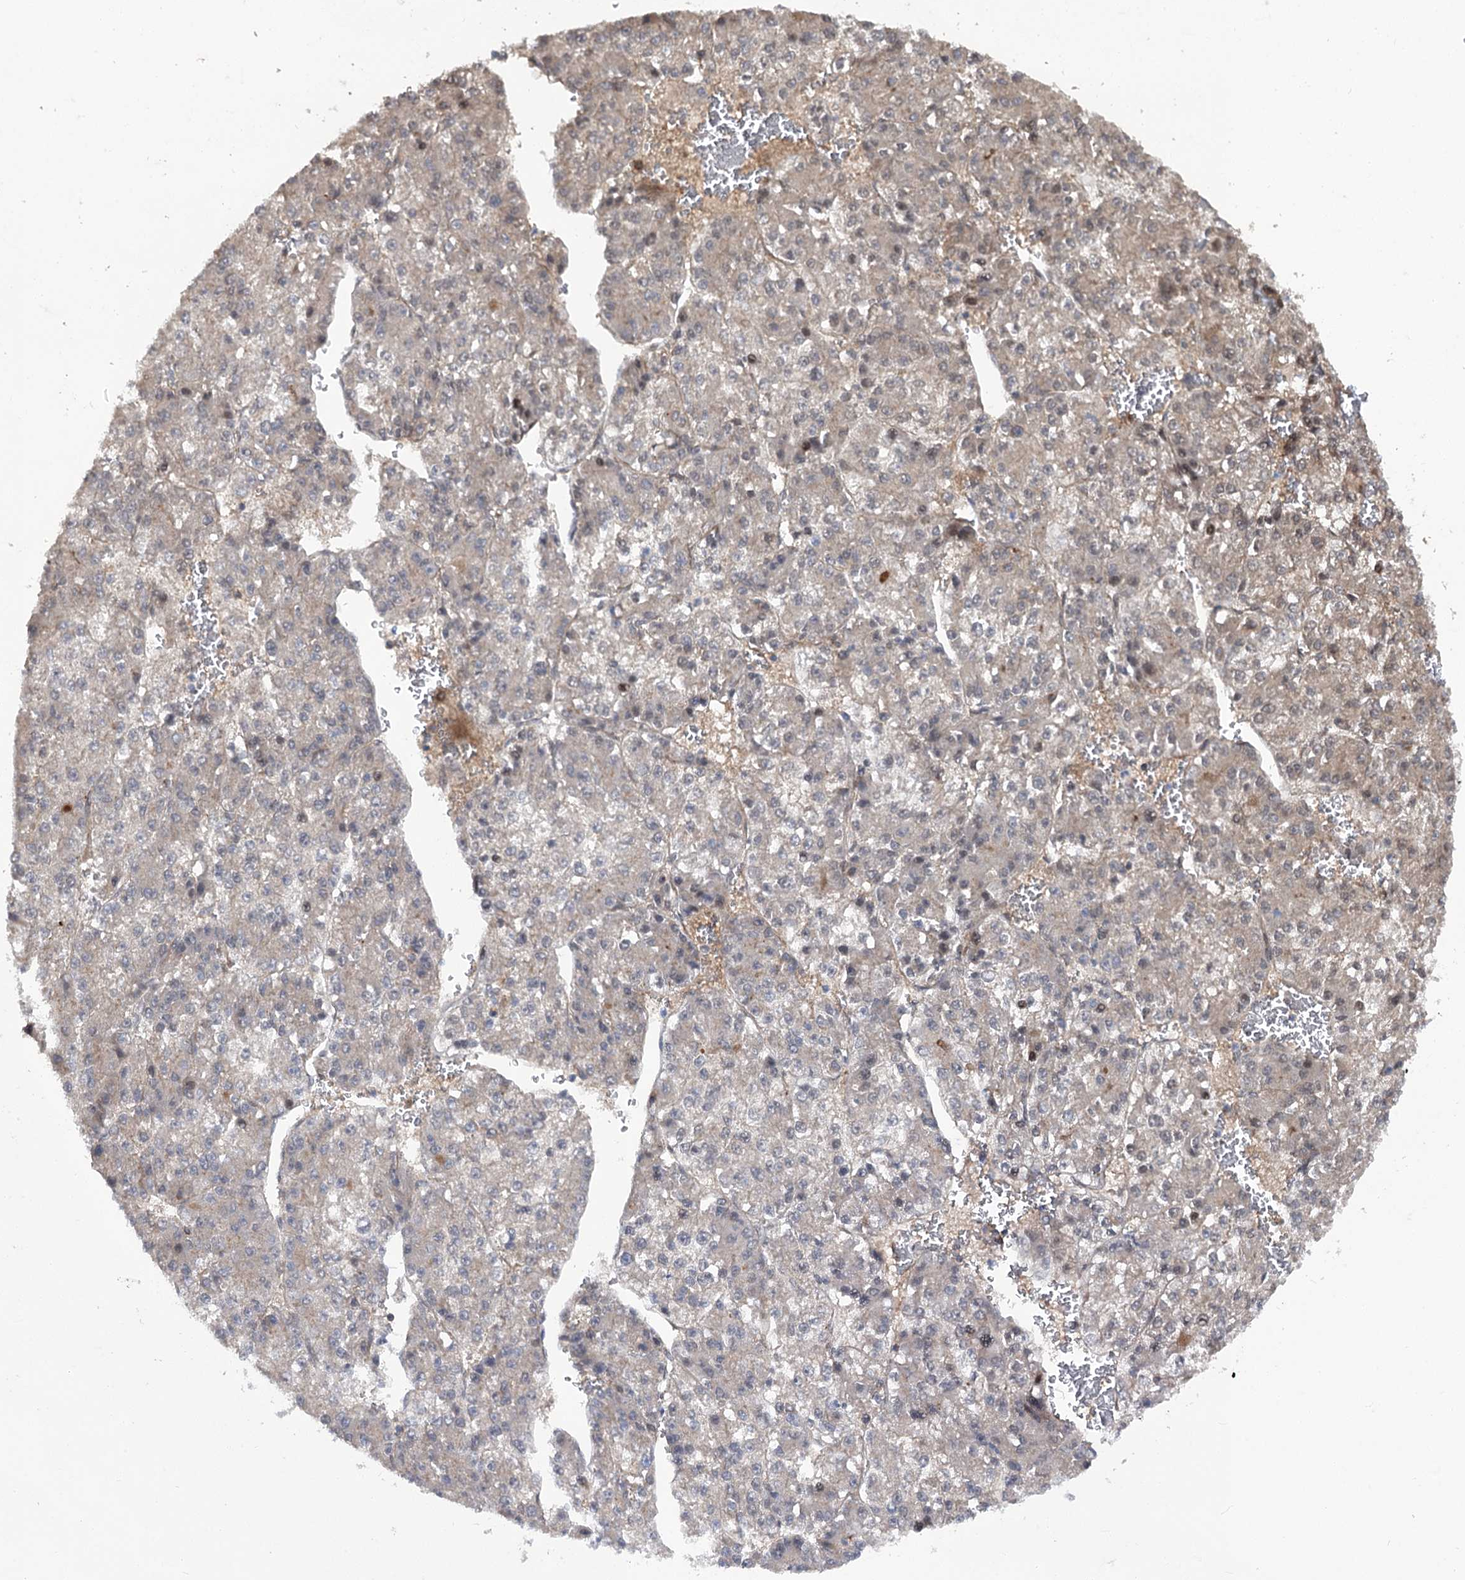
{"staining": {"intensity": "weak", "quantity": "25%-75%", "location": "cytoplasmic/membranous"}, "tissue": "liver cancer", "cell_type": "Tumor cells", "image_type": "cancer", "snomed": [{"axis": "morphology", "description": "Carcinoma, Hepatocellular, NOS"}, {"axis": "topography", "description": "Liver"}], "caption": "A high-resolution photomicrograph shows immunohistochemistry staining of liver cancer (hepatocellular carcinoma), which exhibits weak cytoplasmic/membranous staining in about 25%-75% of tumor cells.", "gene": "STX6", "patient": {"sex": "female", "age": 73}}